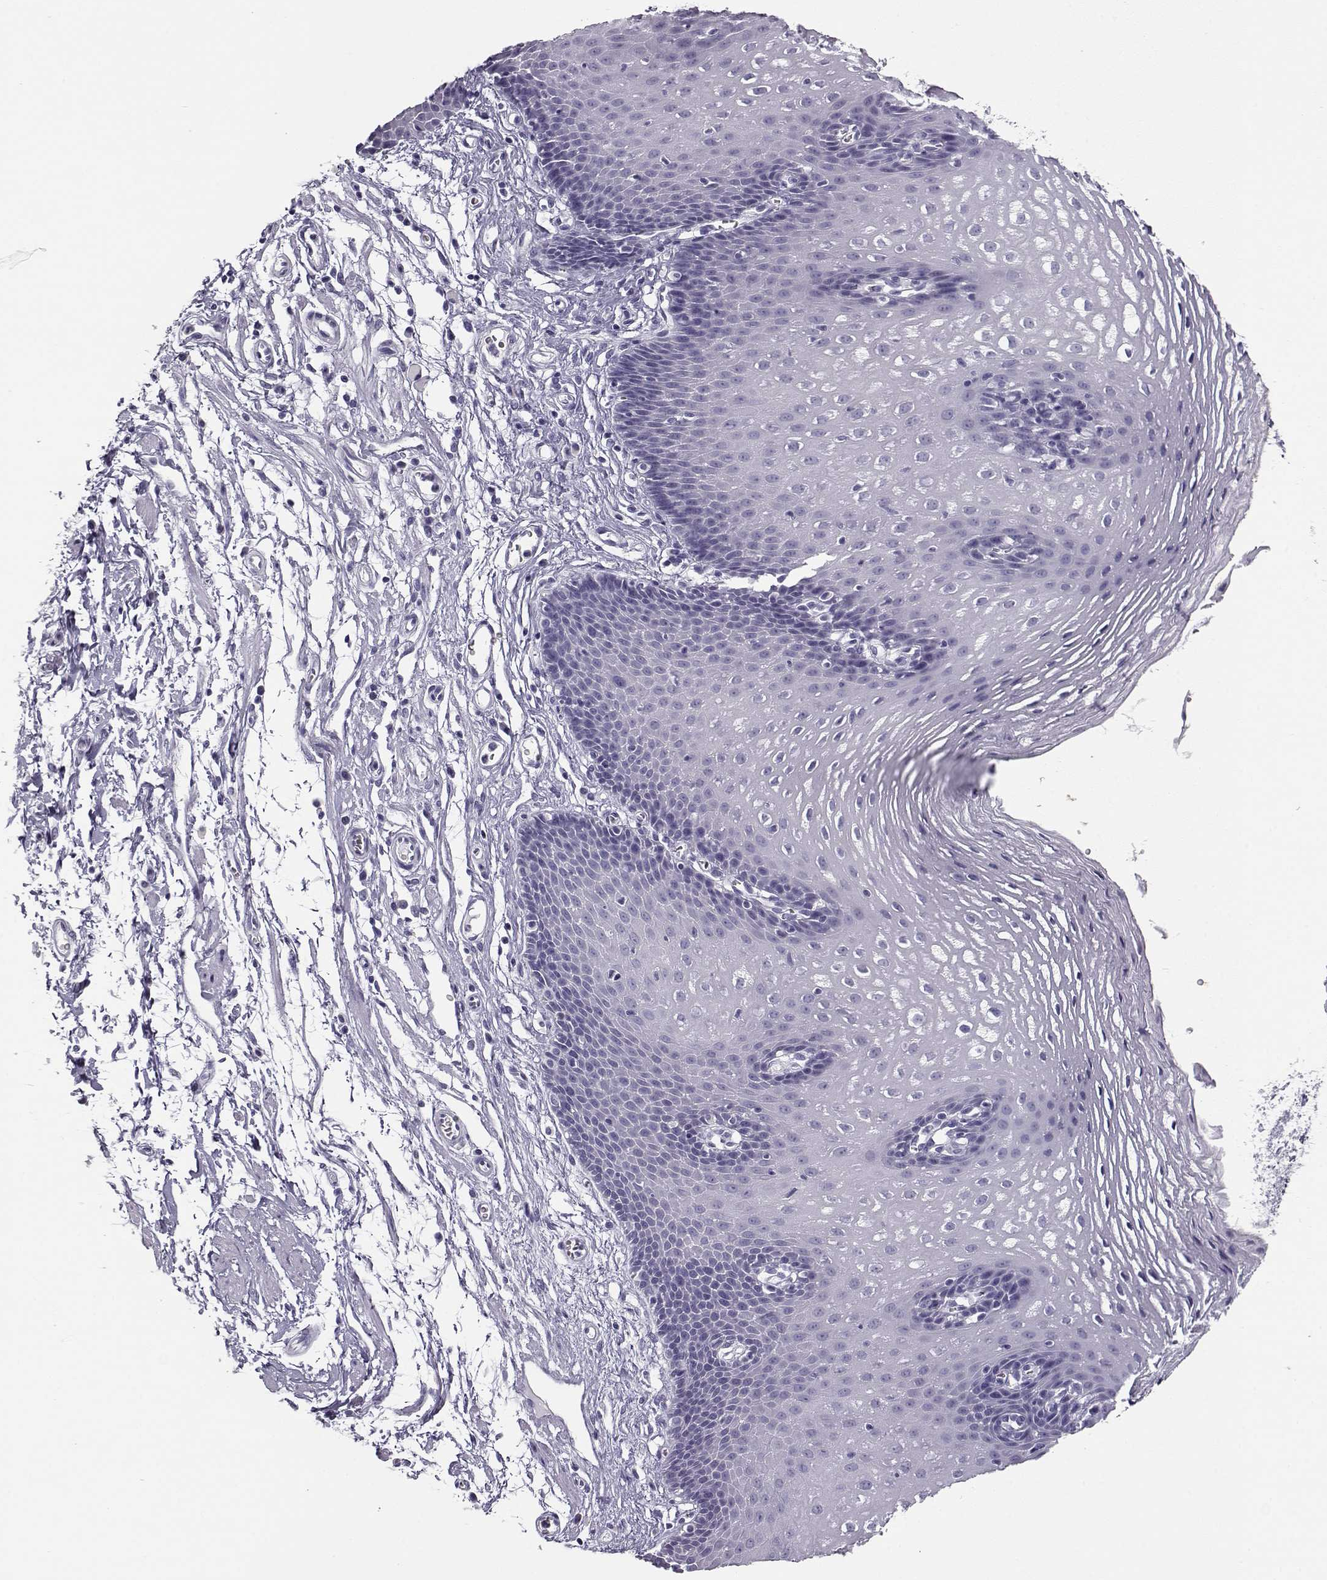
{"staining": {"intensity": "negative", "quantity": "none", "location": "none"}, "tissue": "esophagus", "cell_type": "Squamous epithelial cells", "image_type": "normal", "snomed": [{"axis": "morphology", "description": "Normal tissue, NOS"}, {"axis": "topography", "description": "Esophagus"}], "caption": "IHC image of normal esophagus stained for a protein (brown), which reveals no staining in squamous epithelial cells.", "gene": "RHOXF2B", "patient": {"sex": "male", "age": 72}}